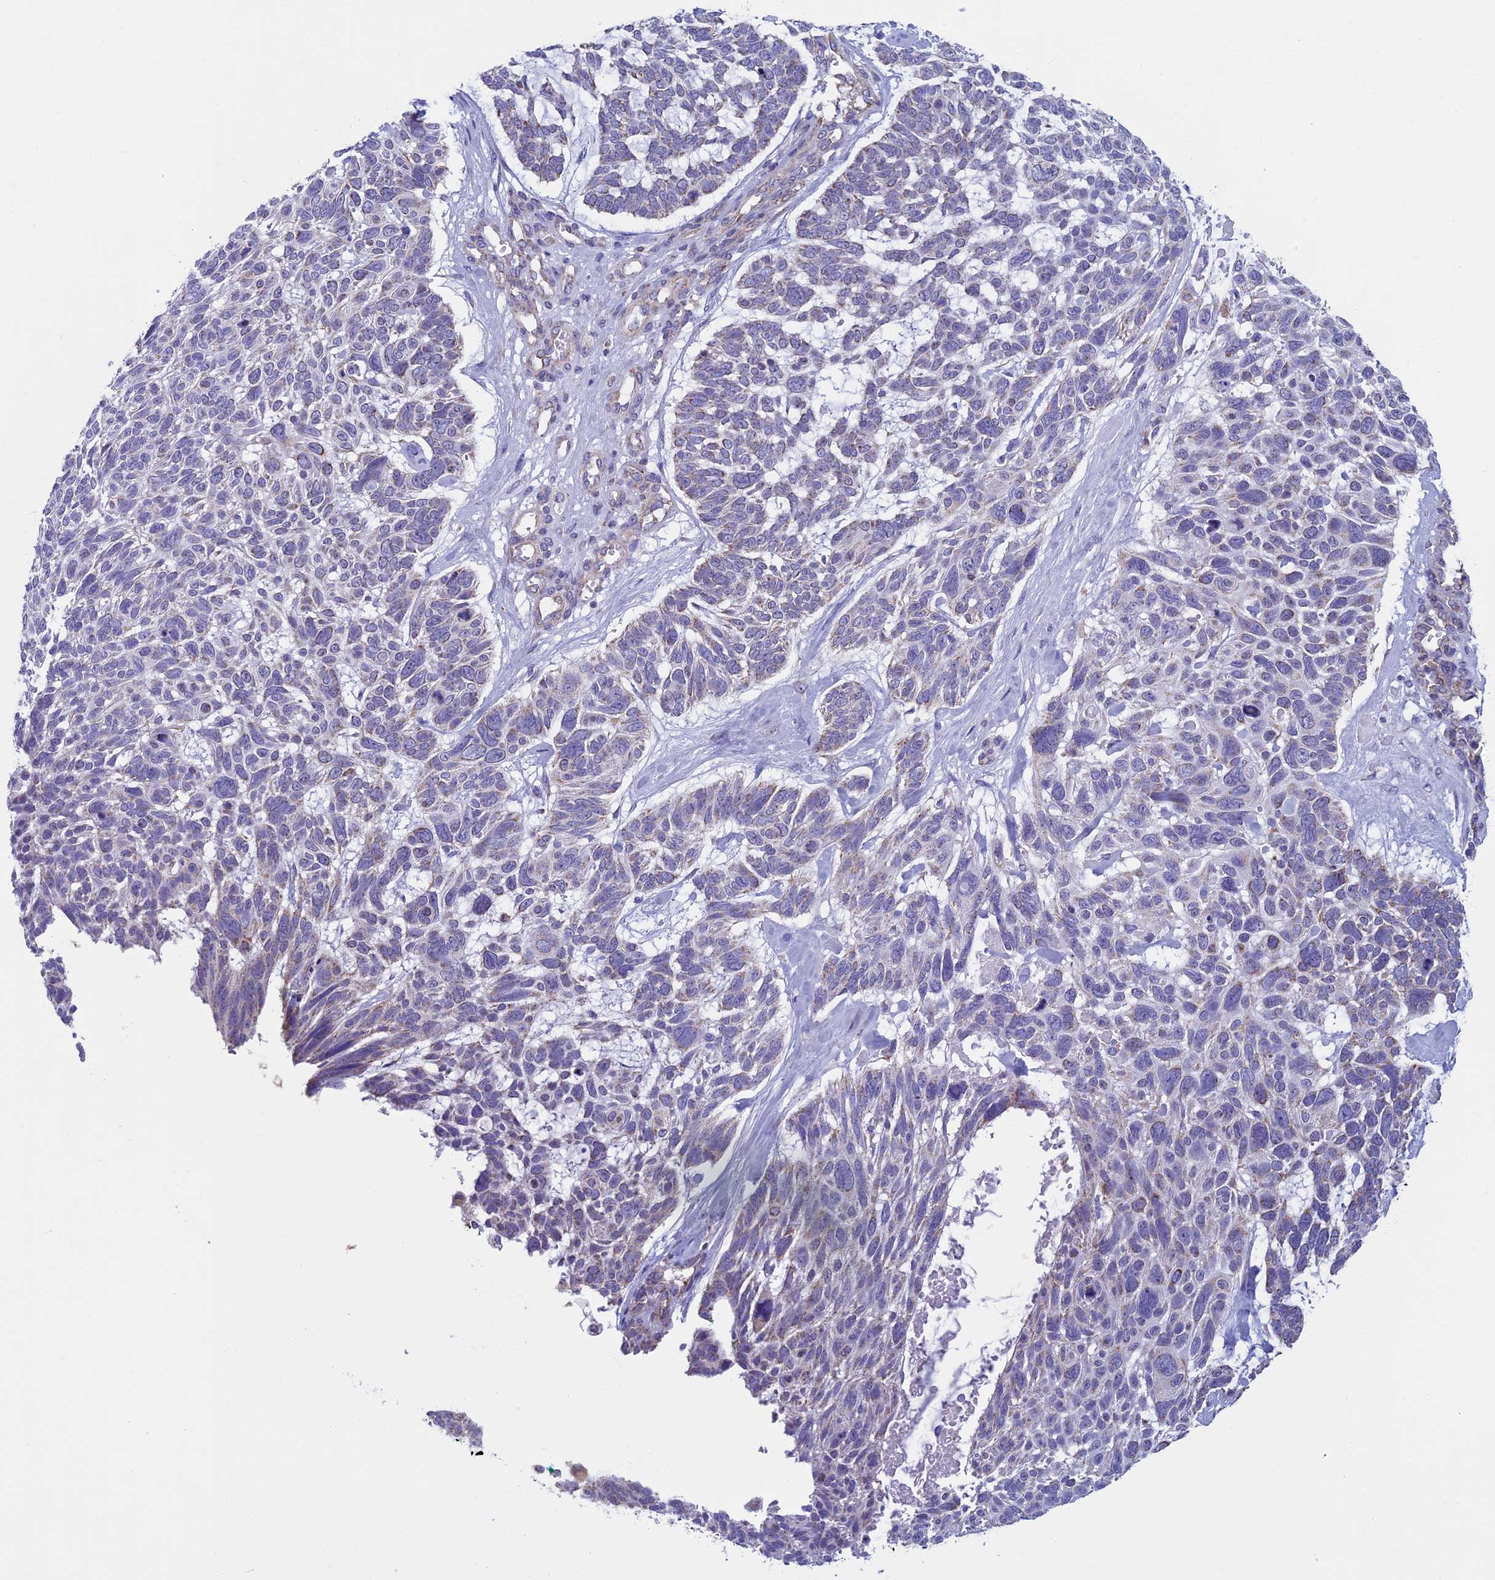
{"staining": {"intensity": "weak", "quantity": "25%-75%", "location": "cytoplasmic/membranous"}, "tissue": "skin cancer", "cell_type": "Tumor cells", "image_type": "cancer", "snomed": [{"axis": "morphology", "description": "Basal cell carcinoma"}, {"axis": "topography", "description": "Skin"}], "caption": "A brown stain highlights weak cytoplasmic/membranous positivity of a protein in basal cell carcinoma (skin) tumor cells.", "gene": "MFSD12", "patient": {"sex": "male", "age": 88}}